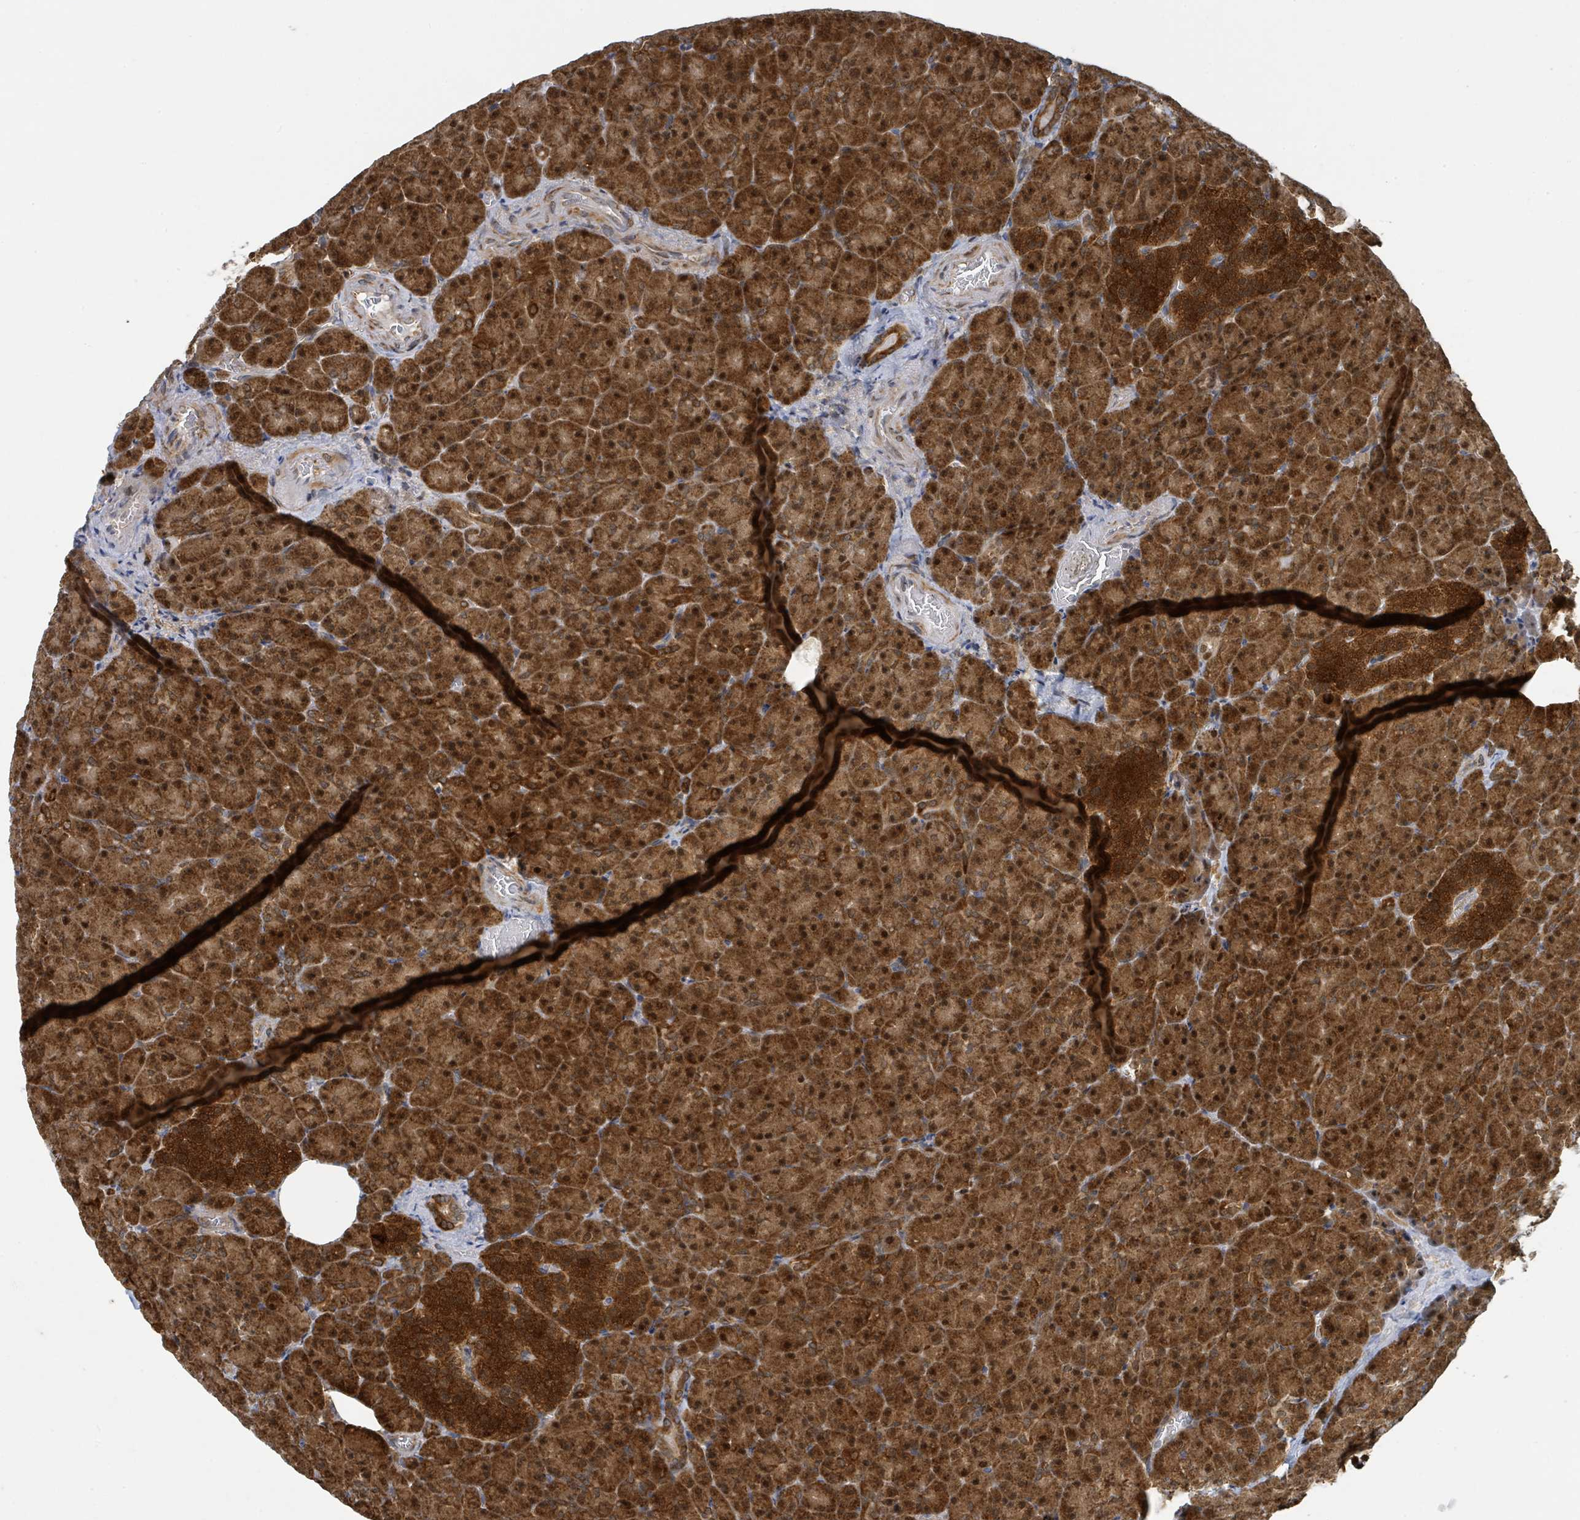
{"staining": {"intensity": "strong", "quantity": ">75%", "location": "cytoplasmic/membranous,nuclear"}, "tissue": "pancreas", "cell_type": "Exocrine glandular cells", "image_type": "normal", "snomed": [{"axis": "morphology", "description": "Normal tissue, NOS"}, {"axis": "topography", "description": "Pancreas"}], "caption": "Human pancreas stained for a protein (brown) displays strong cytoplasmic/membranous,nuclear positive expression in approximately >75% of exocrine glandular cells.", "gene": "PSMB7", "patient": {"sex": "female", "age": 74}}